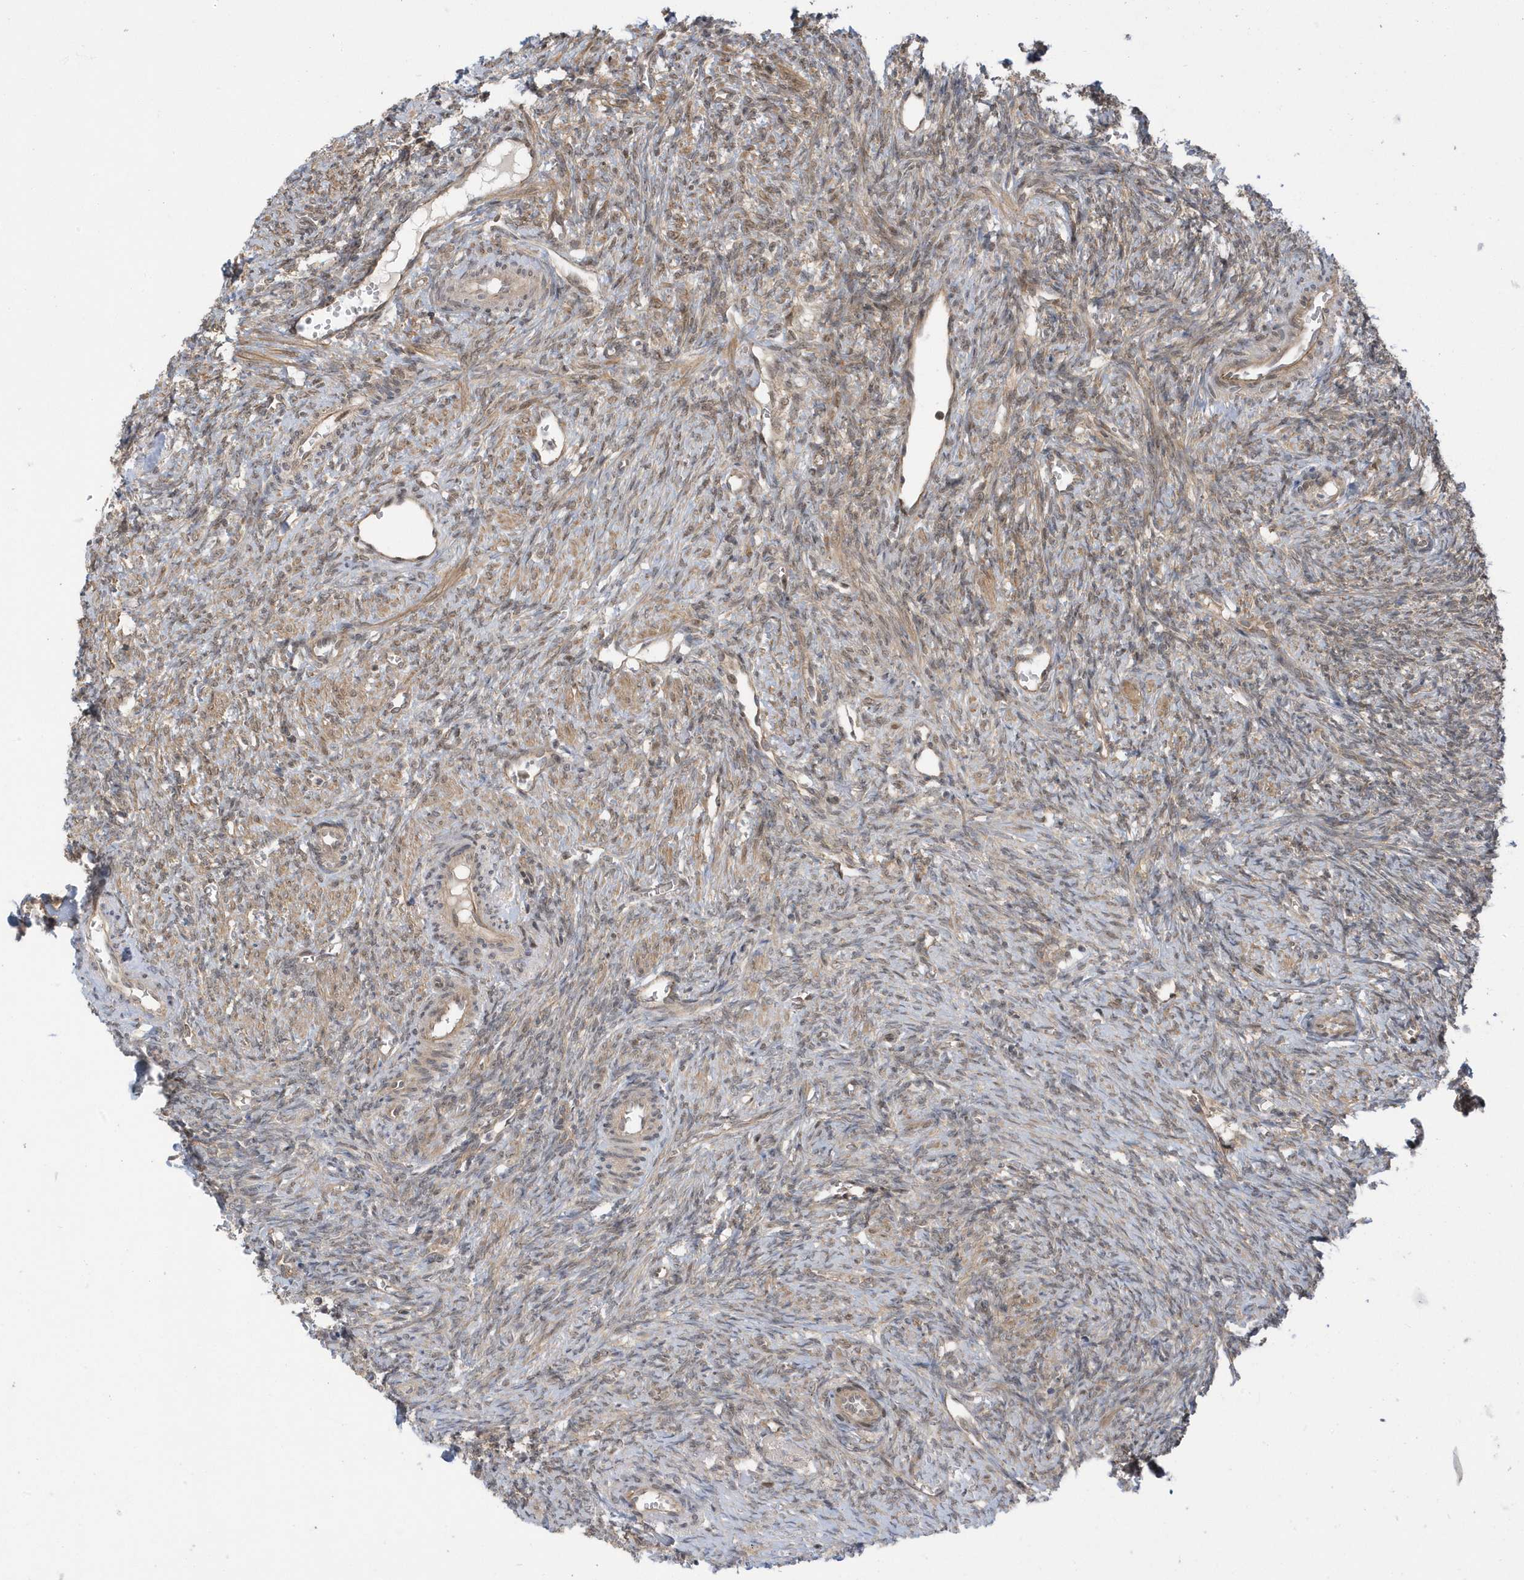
{"staining": {"intensity": "weak", "quantity": "25%-75%", "location": "cytoplasmic/membranous"}, "tissue": "ovary", "cell_type": "Ovarian stroma cells", "image_type": "normal", "snomed": [{"axis": "morphology", "description": "Normal tissue, NOS"}, {"axis": "topography", "description": "Ovary"}], "caption": "Protein staining demonstrates weak cytoplasmic/membranous staining in about 25%-75% of ovarian stroma cells in normal ovary. Using DAB (brown) and hematoxylin (blue) stains, captured at high magnification using brightfield microscopy.", "gene": "USP53", "patient": {"sex": "female", "age": 41}}